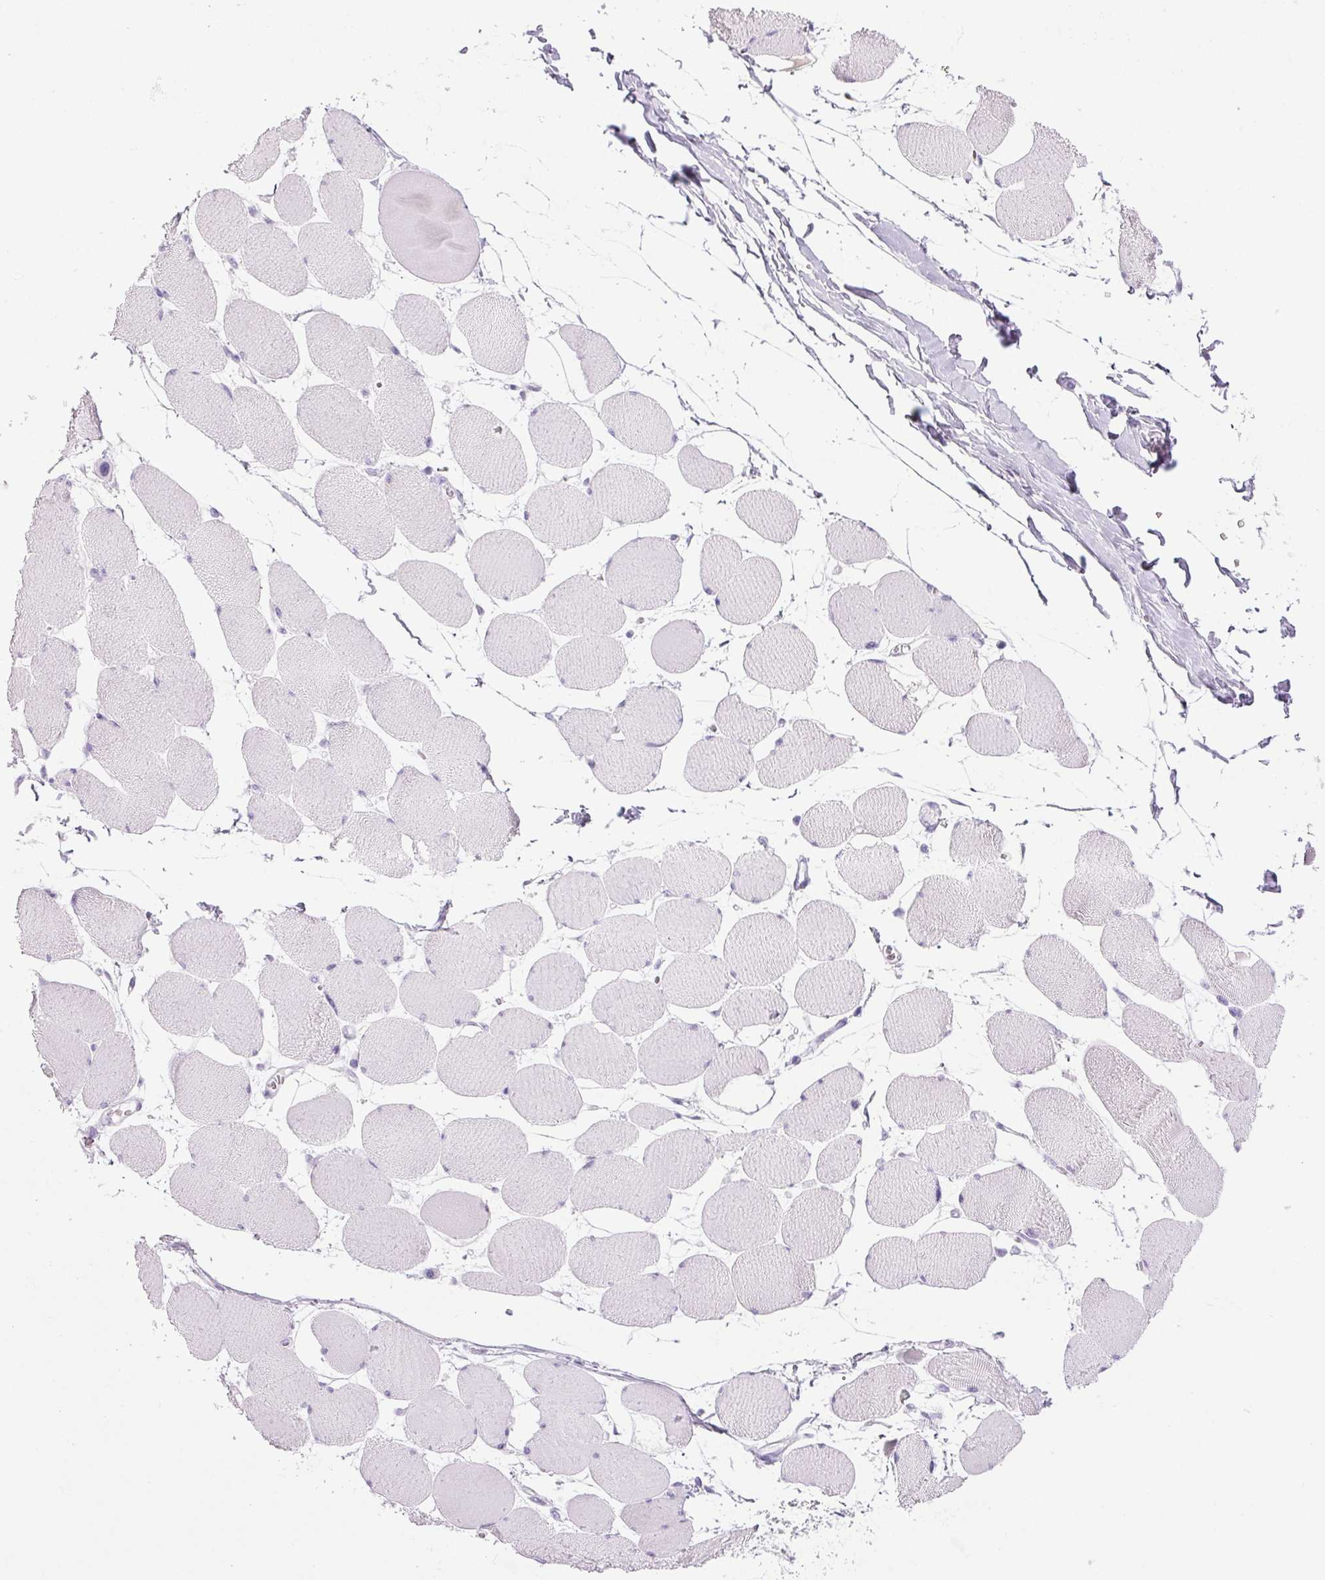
{"staining": {"intensity": "negative", "quantity": "none", "location": "none"}, "tissue": "skeletal muscle", "cell_type": "Myocytes", "image_type": "normal", "snomed": [{"axis": "morphology", "description": "Normal tissue, NOS"}, {"axis": "topography", "description": "Skeletal muscle"}], "caption": "Immunohistochemical staining of benign human skeletal muscle exhibits no significant positivity in myocytes.", "gene": "PPP1R1A", "patient": {"sex": "female", "age": 75}}